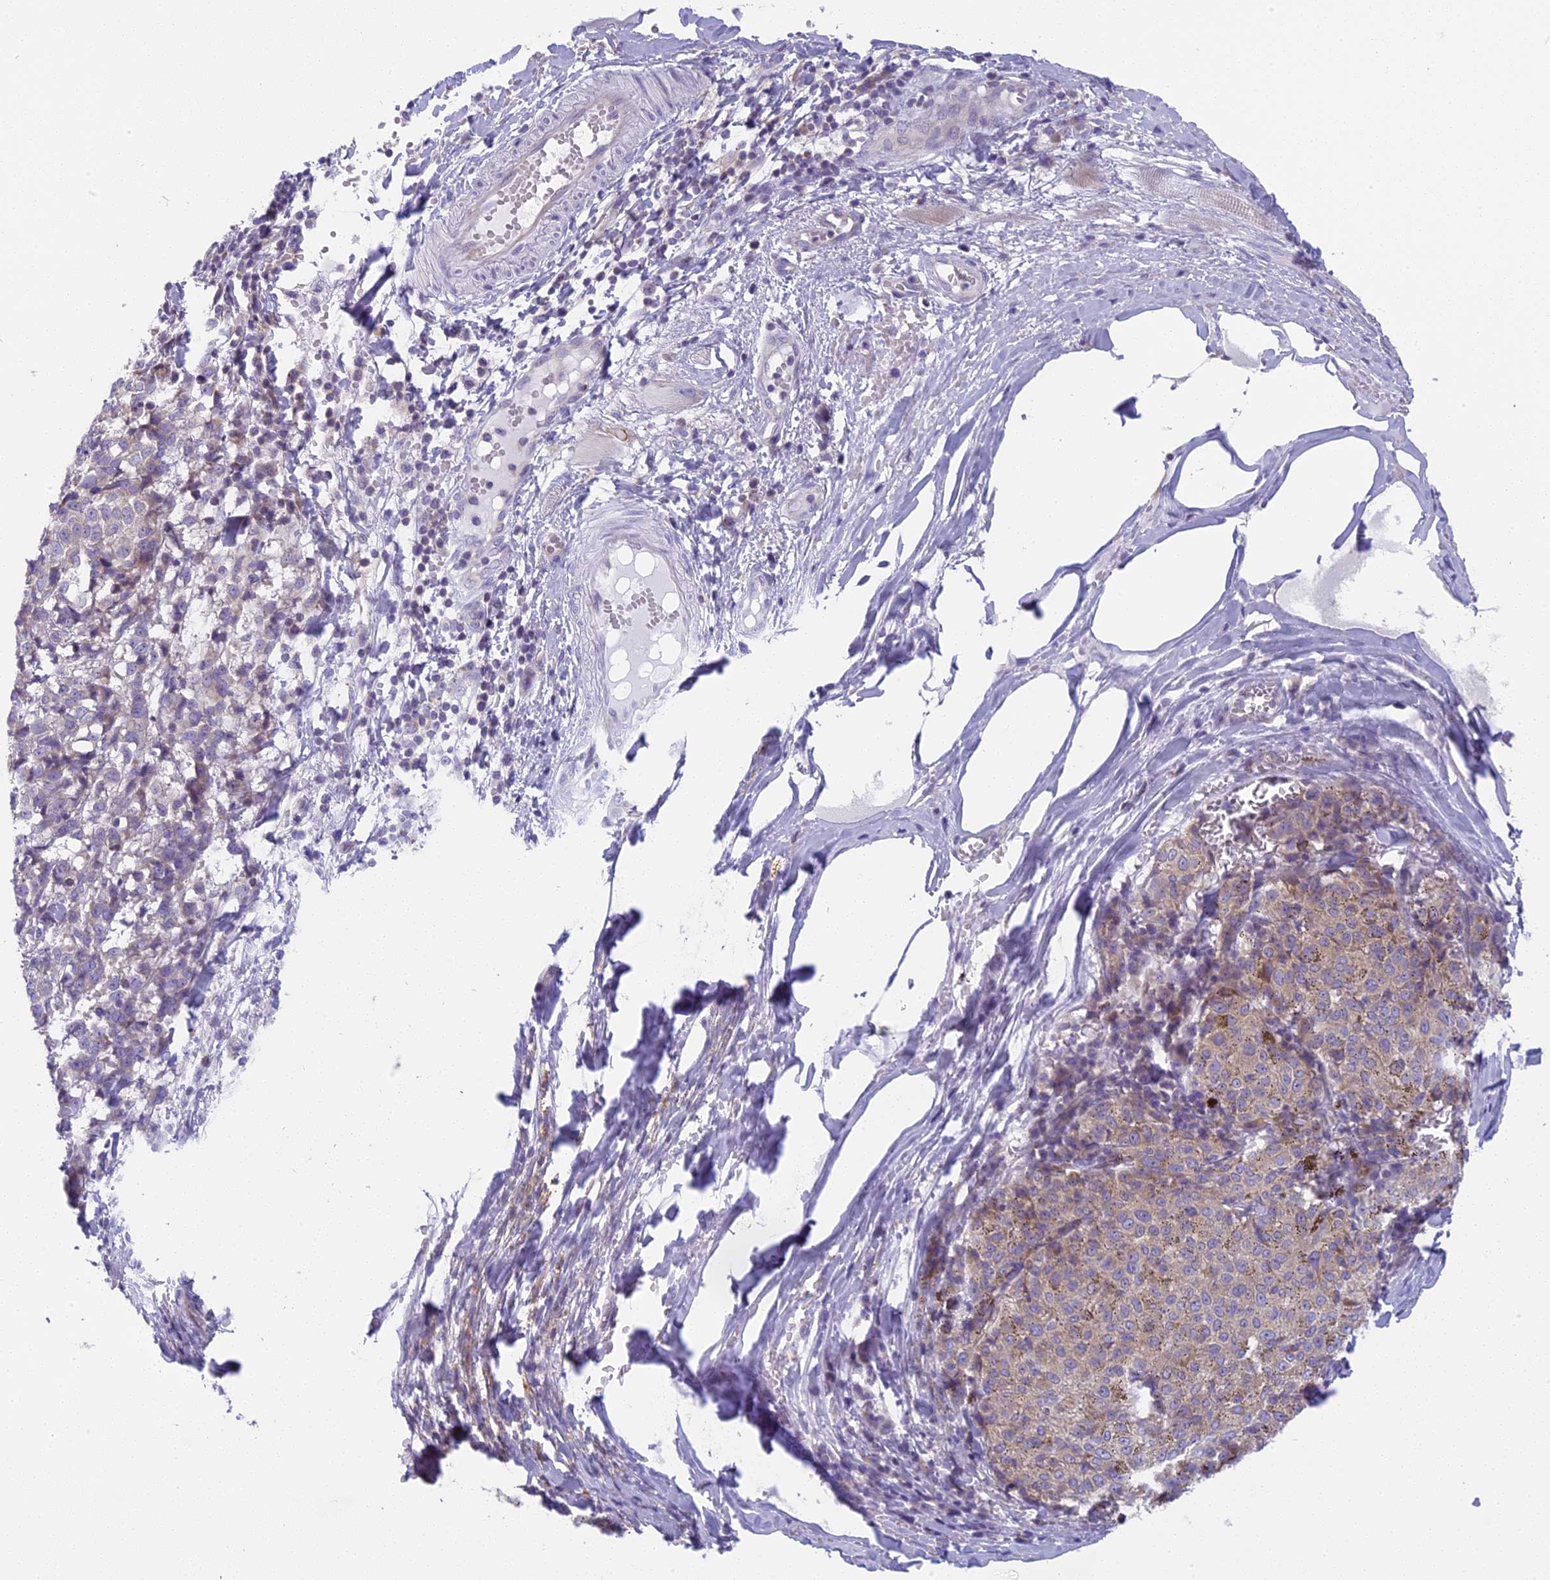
{"staining": {"intensity": "weak", "quantity": "<25%", "location": "cytoplasmic/membranous"}, "tissue": "melanoma", "cell_type": "Tumor cells", "image_type": "cancer", "snomed": [{"axis": "morphology", "description": "Malignant melanoma, NOS"}, {"axis": "topography", "description": "Skin"}], "caption": "Immunohistochemistry of melanoma exhibits no positivity in tumor cells. Nuclei are stained in blue.", "gene": "ARHGEF37", "patient": {"sex": "female", "age": 72}}